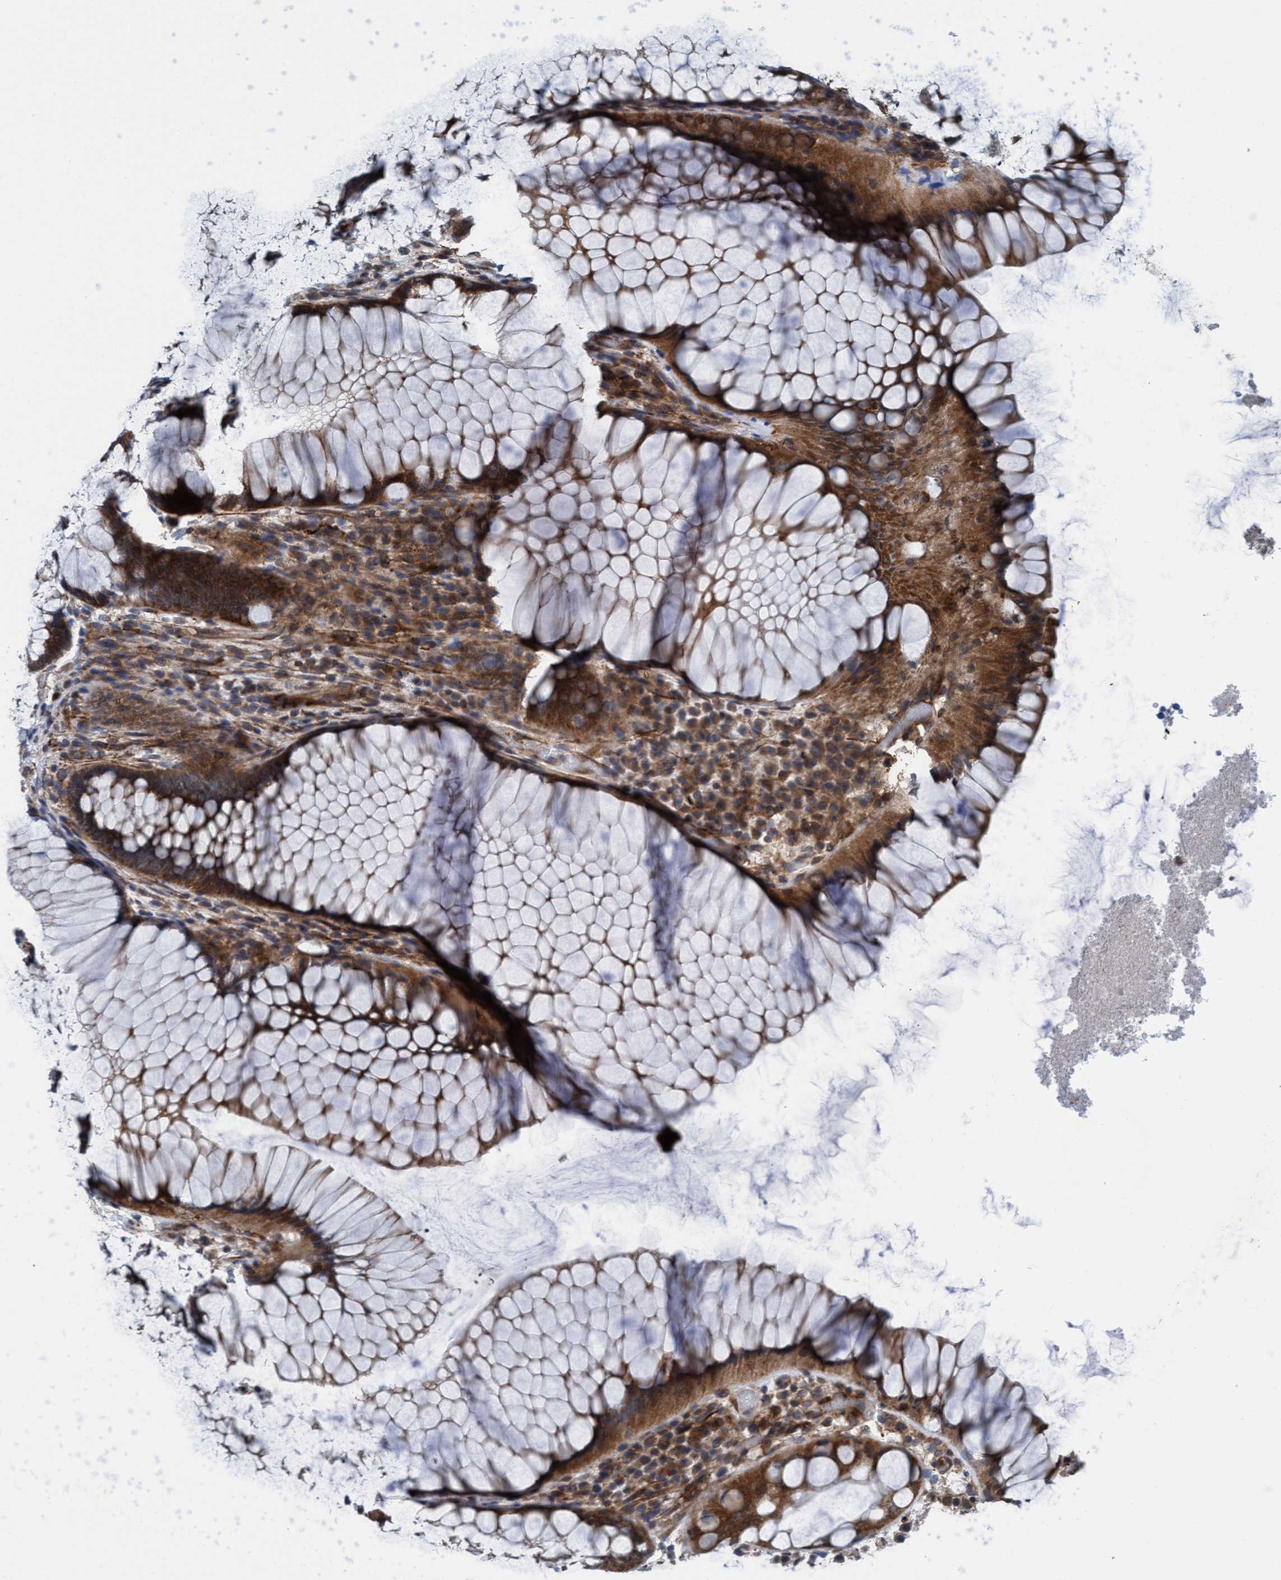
{"staining": {"intensity": "strong", "quantity": ">75%", "location": "cytoplasmic/membranous"}, "tissue": "rectum", "cell_type": "Glandular cells", "image_type": "normal", "snomed": [{"axis": "morphology", "description": "Normal tissue, NOS"}, {"axis": "topography", "description": "Rectum"}], "caption": "The image exhibits a brown stain indicating the presence of a protein in the cytoplasmic/membranous of glandular cells in rectum. (brown staining indicates protein expression, while blue staining denotes nuclei).", "gene": "NMT1", "patient": {"sex": "male", "age": 51}}